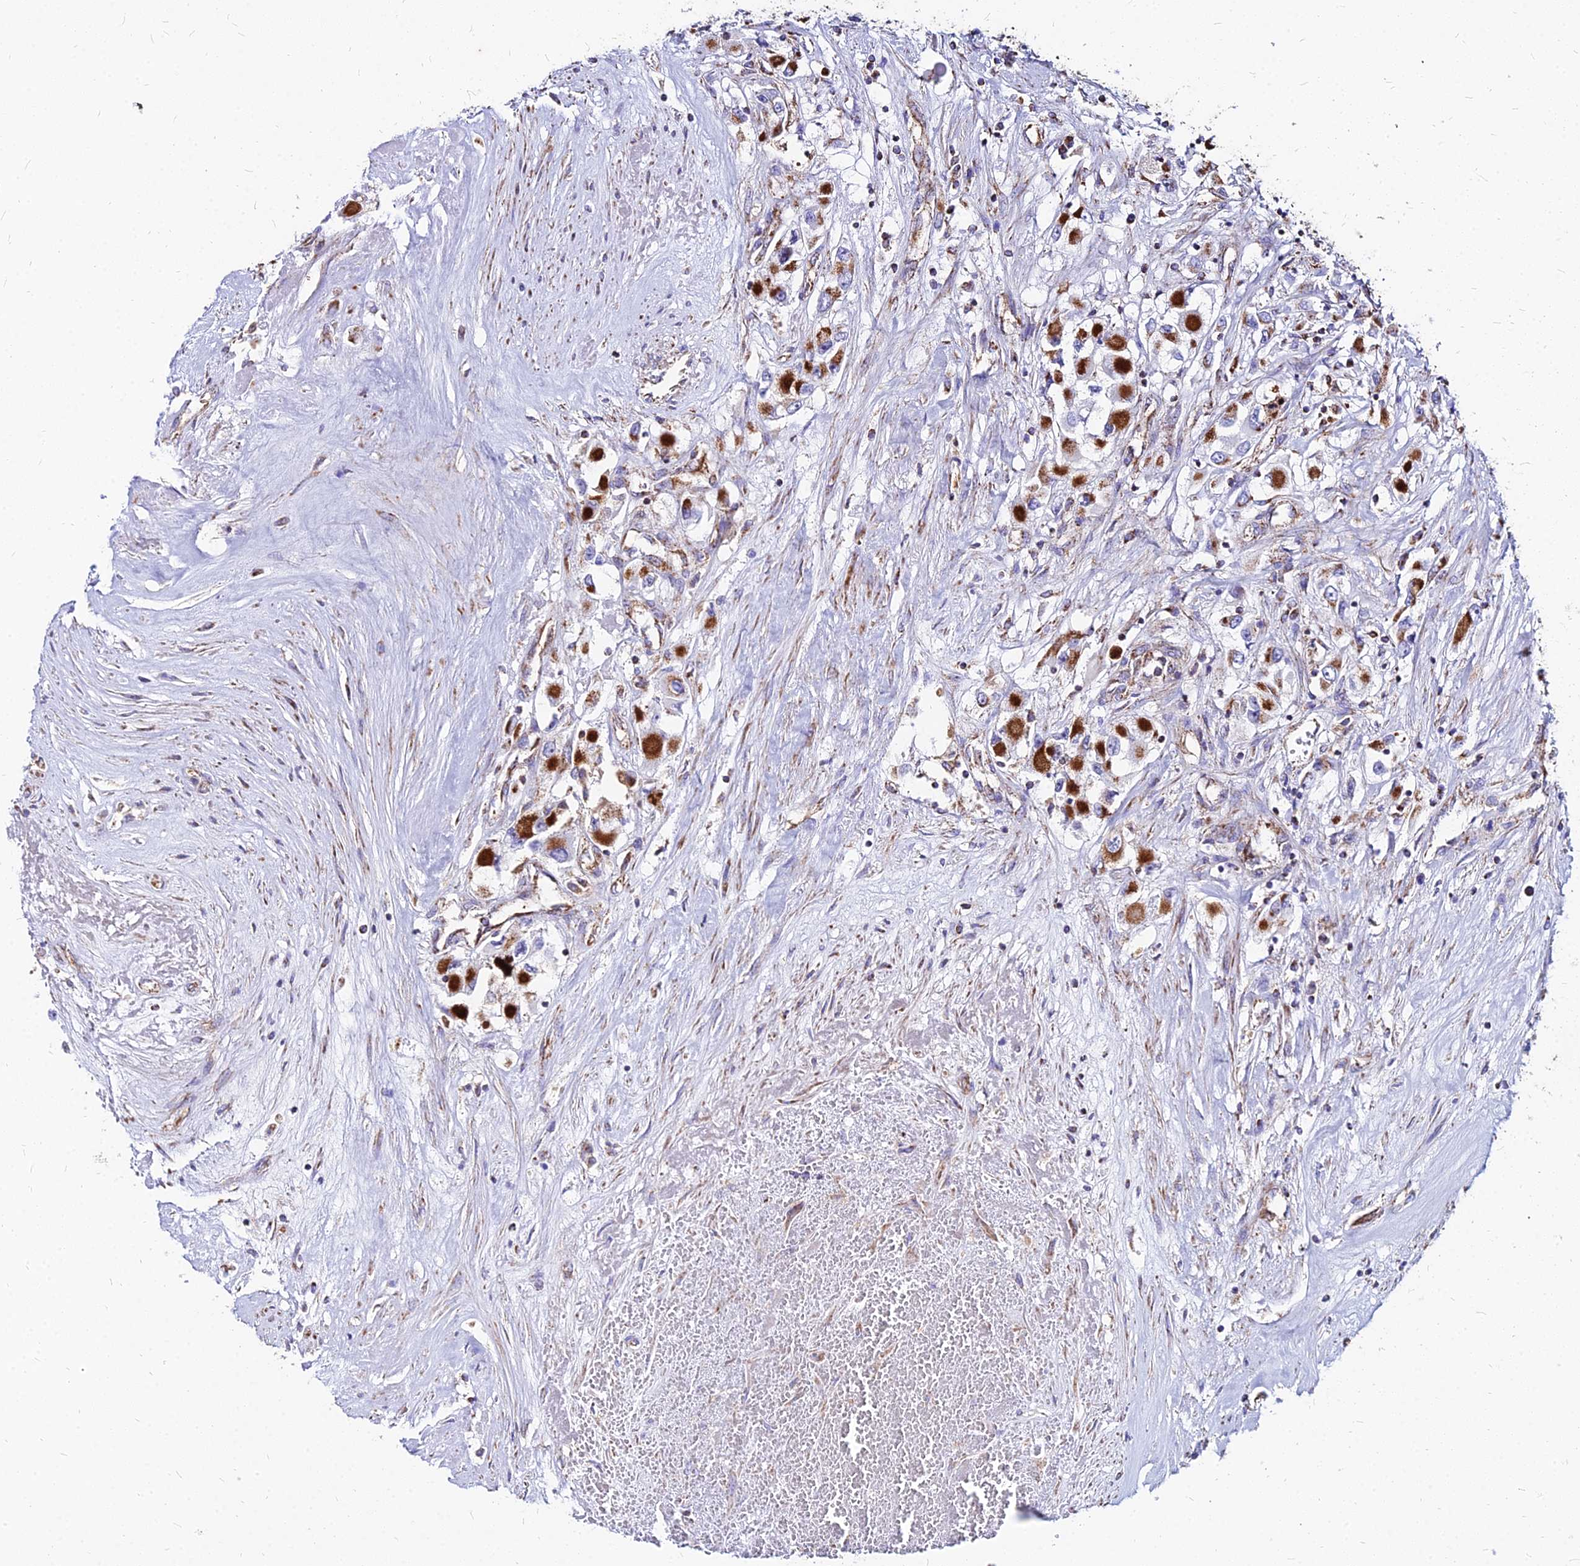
{"staining": {"intensity": "strong", "quantity": ">75%", "location": "cytoplasmic/membranous"}, "tissue": "renal cancer", "cell_type": "Tumor cells", "image_type": "cancer", "snomed": [{"axis": "morphology", "description": "Adenocarcinoma, NOS"}, {"axis": "topography", "description": "Kidney"}], "caption": "Immunohistochemical staining of human renal adenocarcinoma reveals strong cytoplasmic/membranous protein expression in about >75% of tumor cells. (Stains: DAB (3,3'-diaminobenzidine) in brown, nuclei in blue, Microscopy: brightfield microscopy at high magnification).", "gene": "DLD", "patient": {"sex": "female", "age": 52}}